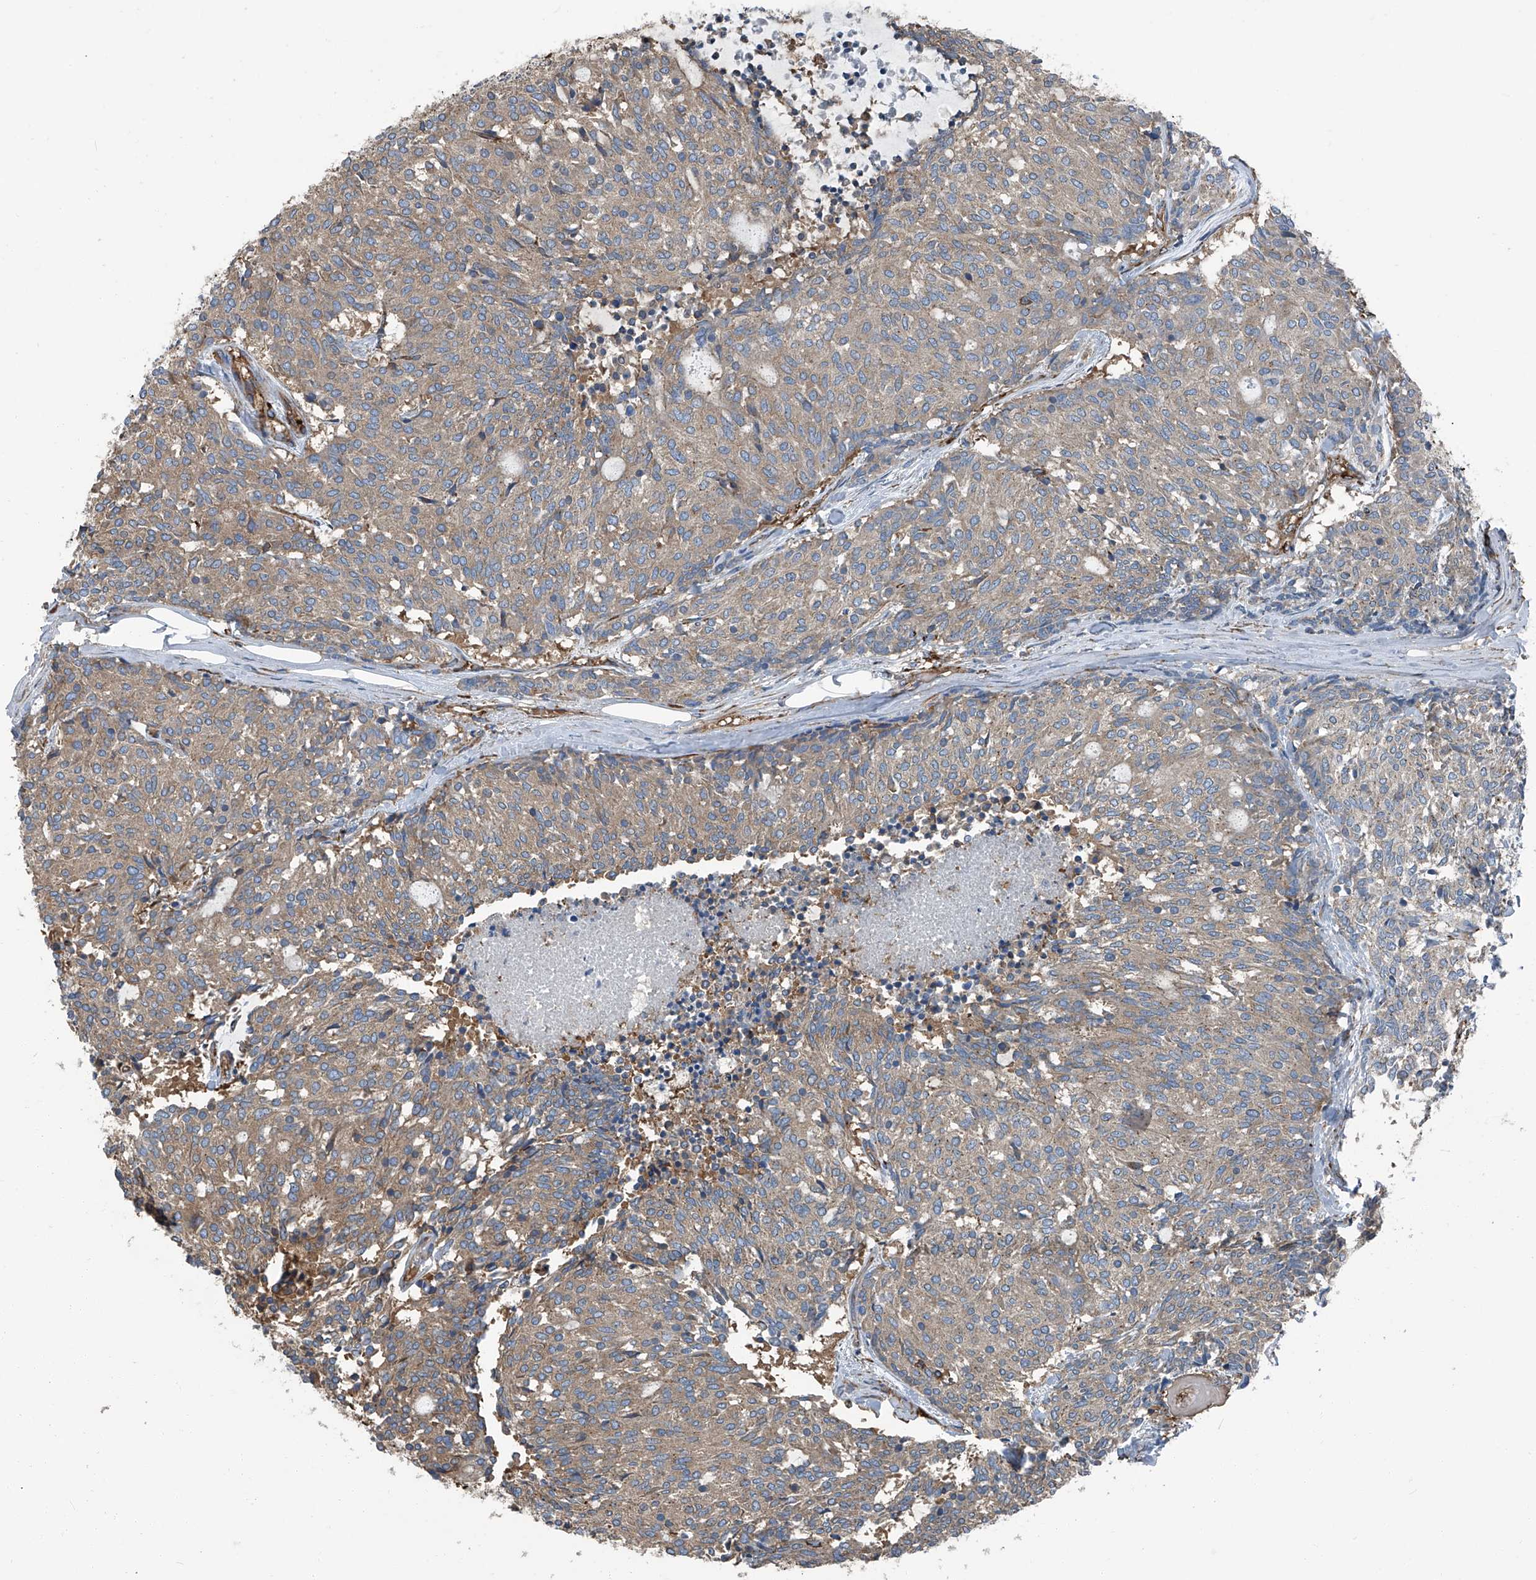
{"staining": {"intensity": "weak", "quantity": ">75%", "location": "cytoplasmic/membranous"}, "tissue": "carcinoid", "cell_type": "Tumor cells", "image_type": "cancer", "snomed": [{"axis": "morphology", "description": "Carcinoid, malignant, NOS"}, {"axis": "topography", "description": "Pancreas"}], "caption": "The immunohistochemical stain highlights weak cytoplasmic/membranous staining in tumor cells of carcinoid (malignant) tissue.", "gene": "SEPTIN7", "patient": {"sex": "female", "age": 54}}